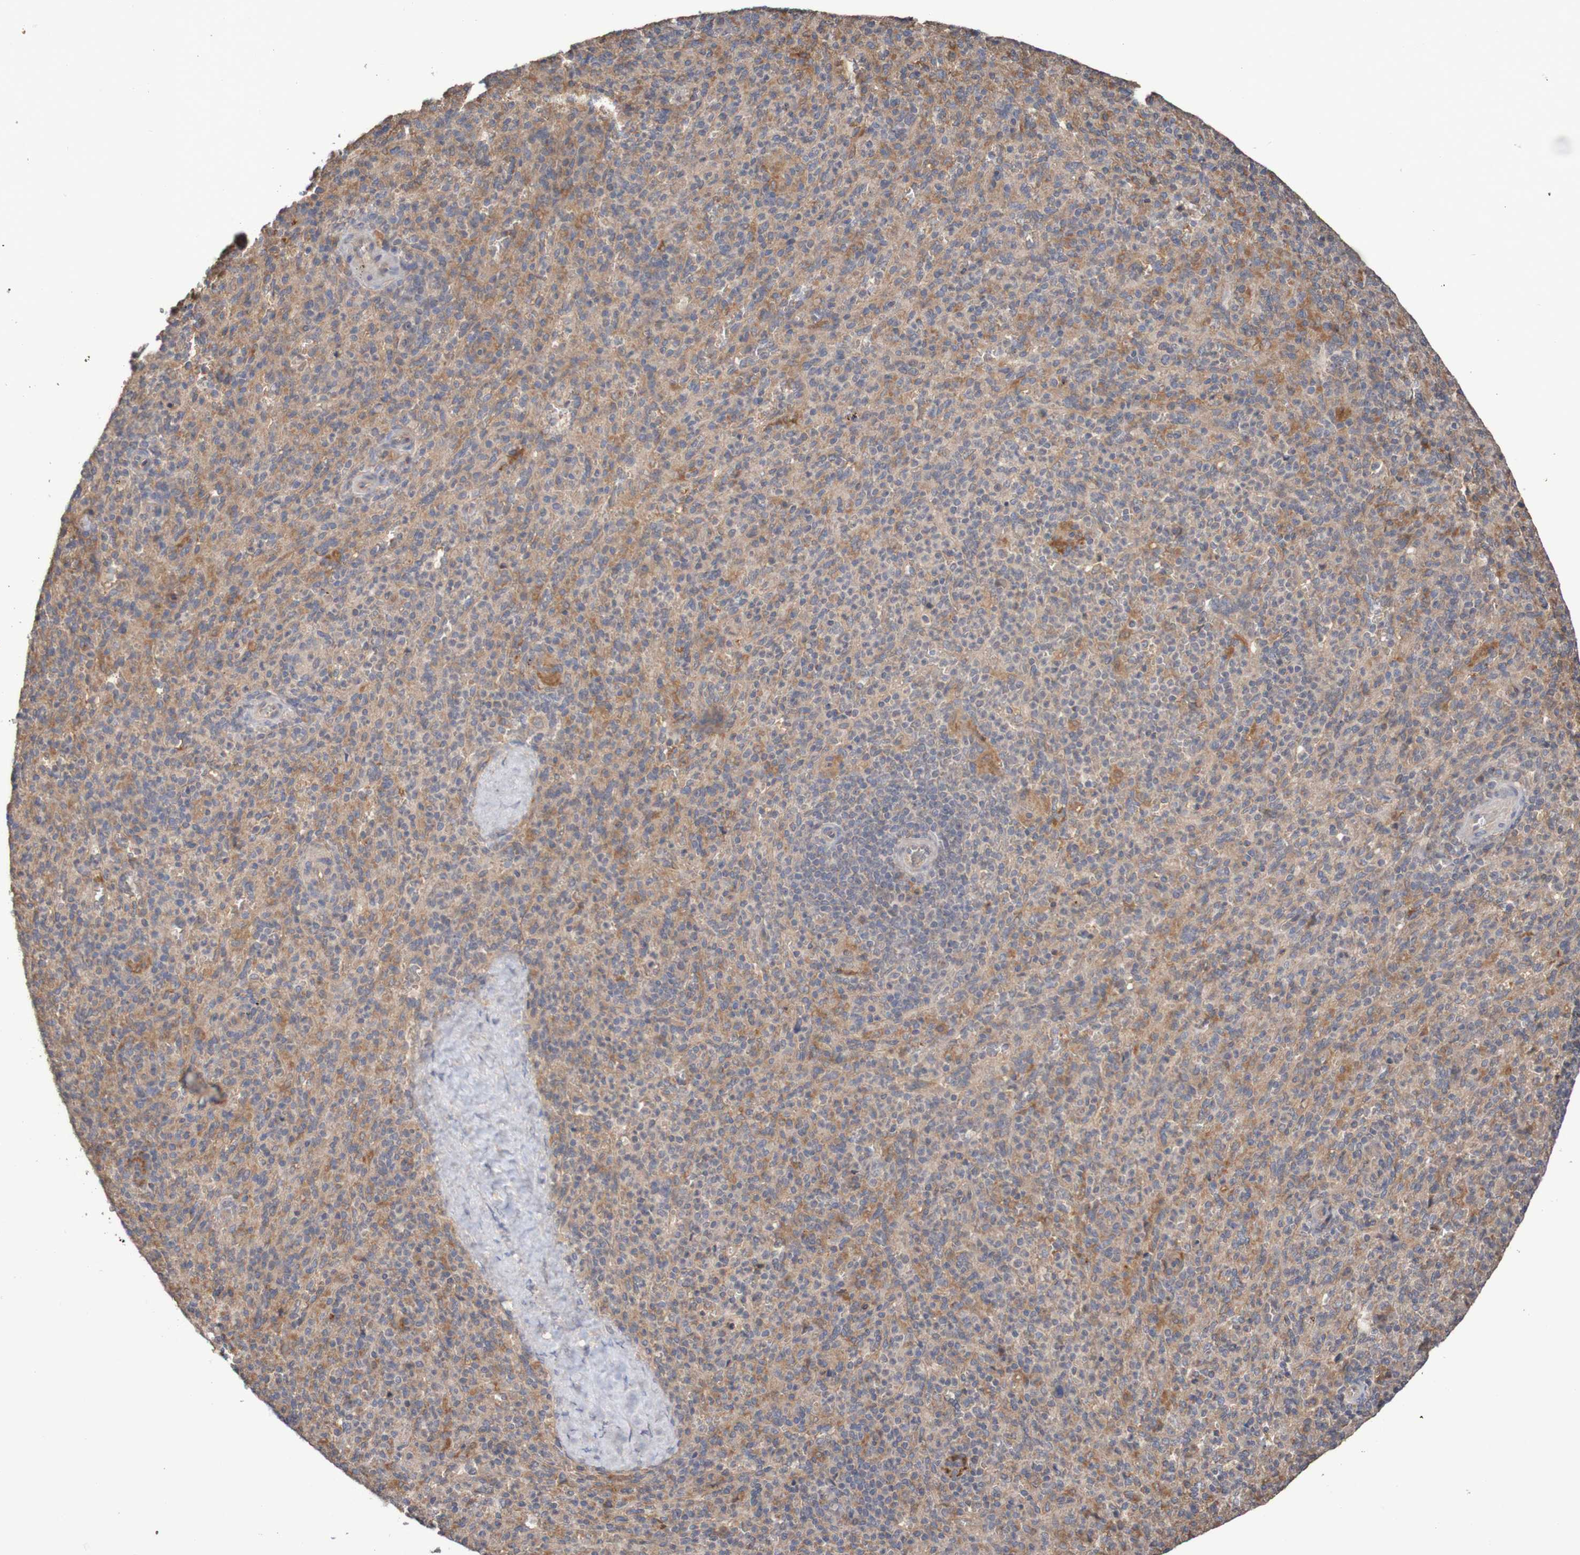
{"staining": {"intensity": "moderate", "quantity": ">75%", "location": "cytoplasmic/membranous"}, "tissue": "spleen", "cell_type": "Cells in red pulp", "image_type": "normal", "snomed": [{"axis": "morphology", "description": "Normal tissue, NOS"}, {"axis": "topography", "description": "Spleen"}], "caption": "Normal spleen shows moderate cytoplasmic/membranous expression in about >75% of cells in red pulp, visualized by immunohistochemistry. (Stains: DAB (3,3'-diaminobenzidine) in brown, nuclei in blue, Microscopy: brightfield microscopy at high magnification).", "gene": "PHYH", "patient": {"sex": "male", "age": 36}}